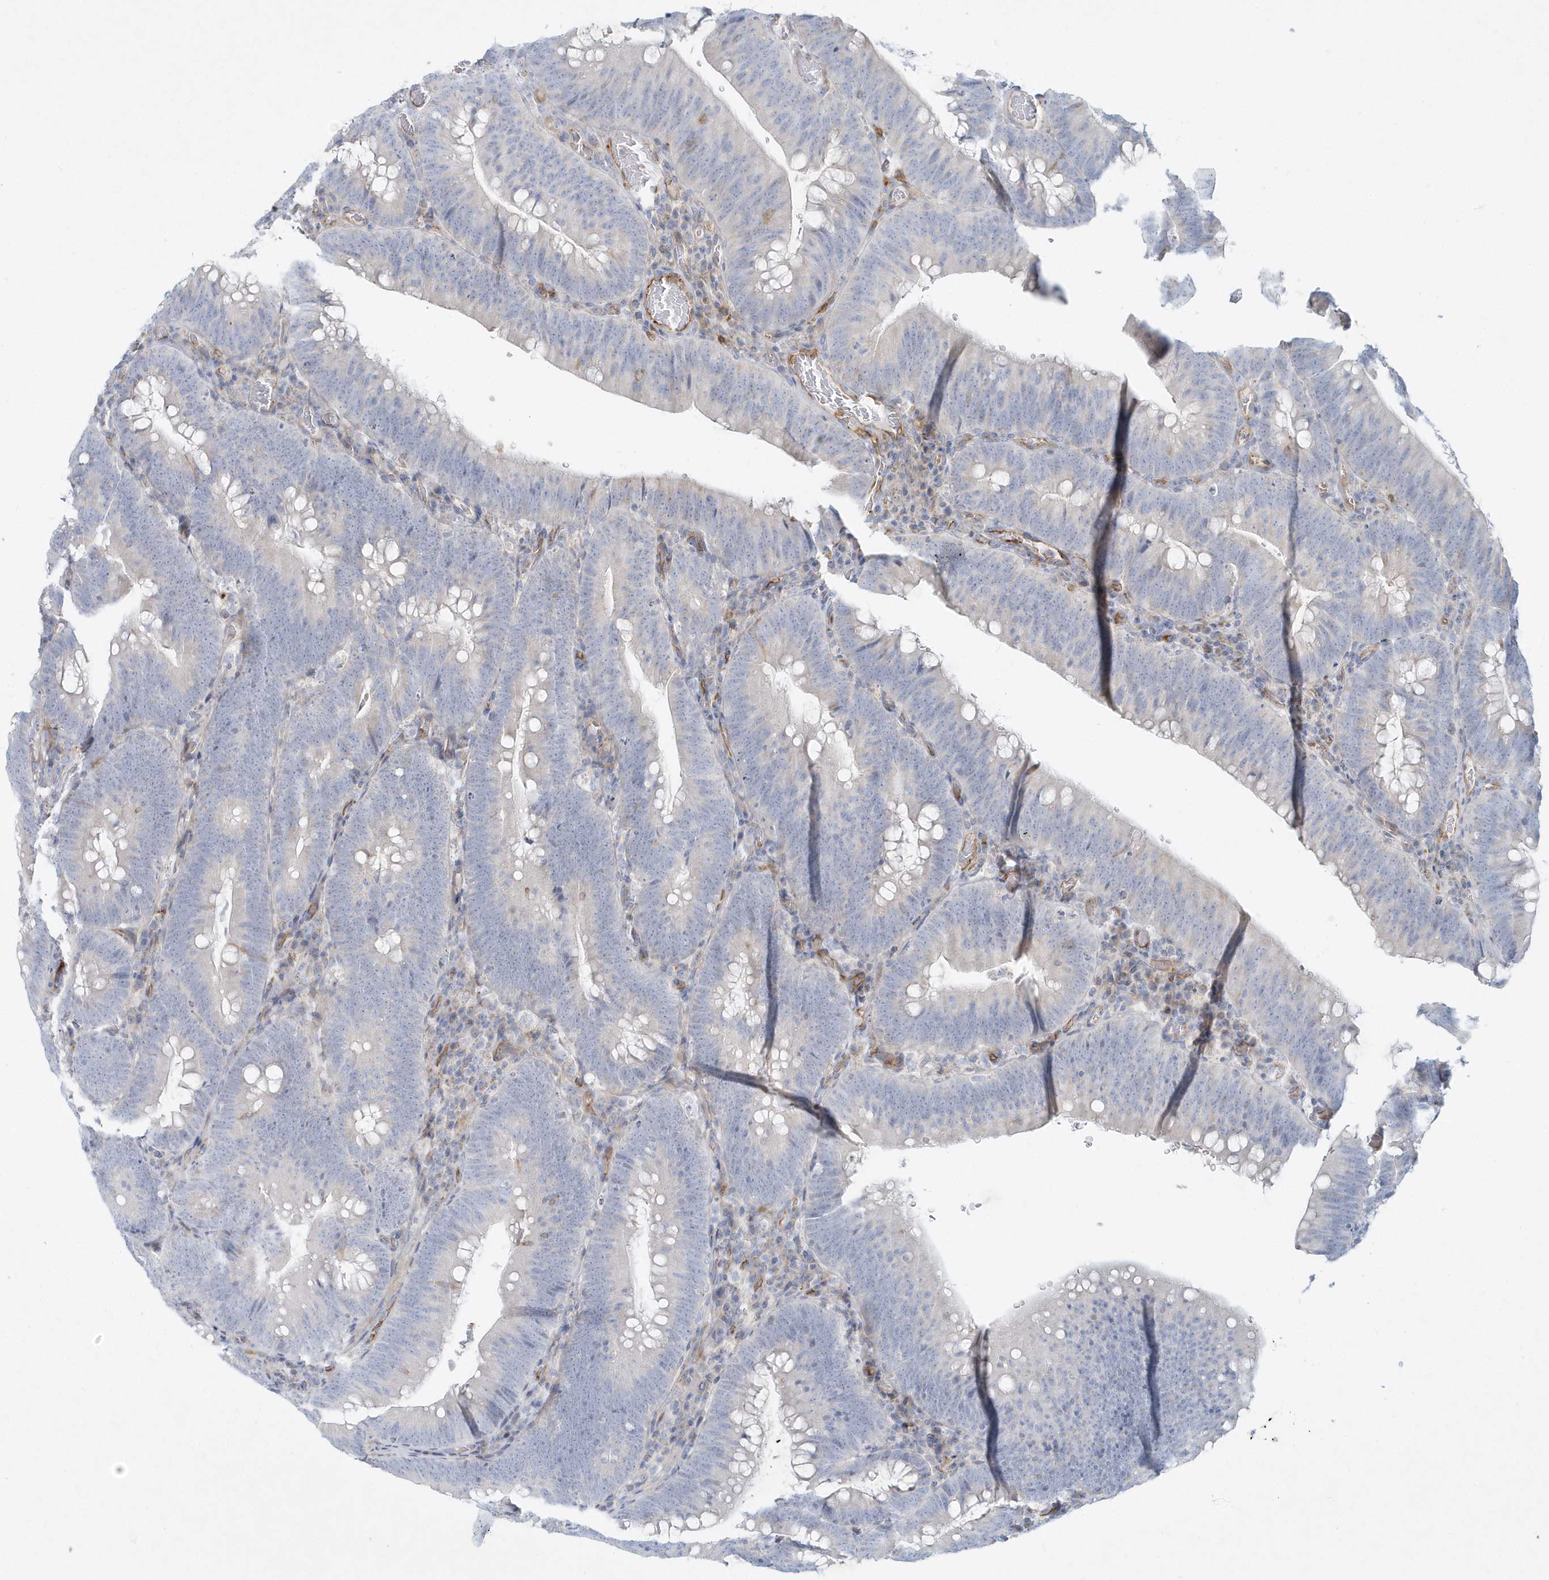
{"staining": {"intensity": "negative", "quantity": "none", "location": "none"}, "tissue": "colorectal cancer", "cell_type": "Tumor cells", "image_type": "cancer", "snomed": [{"axis": "morphology", "description": "Normal tissue, NOS"}, {"axis": "topography", "description": "Colon"}], "caption": "This is an immunohistochemistry (IHC) micrograph of human colorectal cancer. There is no positivity in tumor cells.", "gene": "DNAH1", "patient": {"sex": "female", "age": 82}}